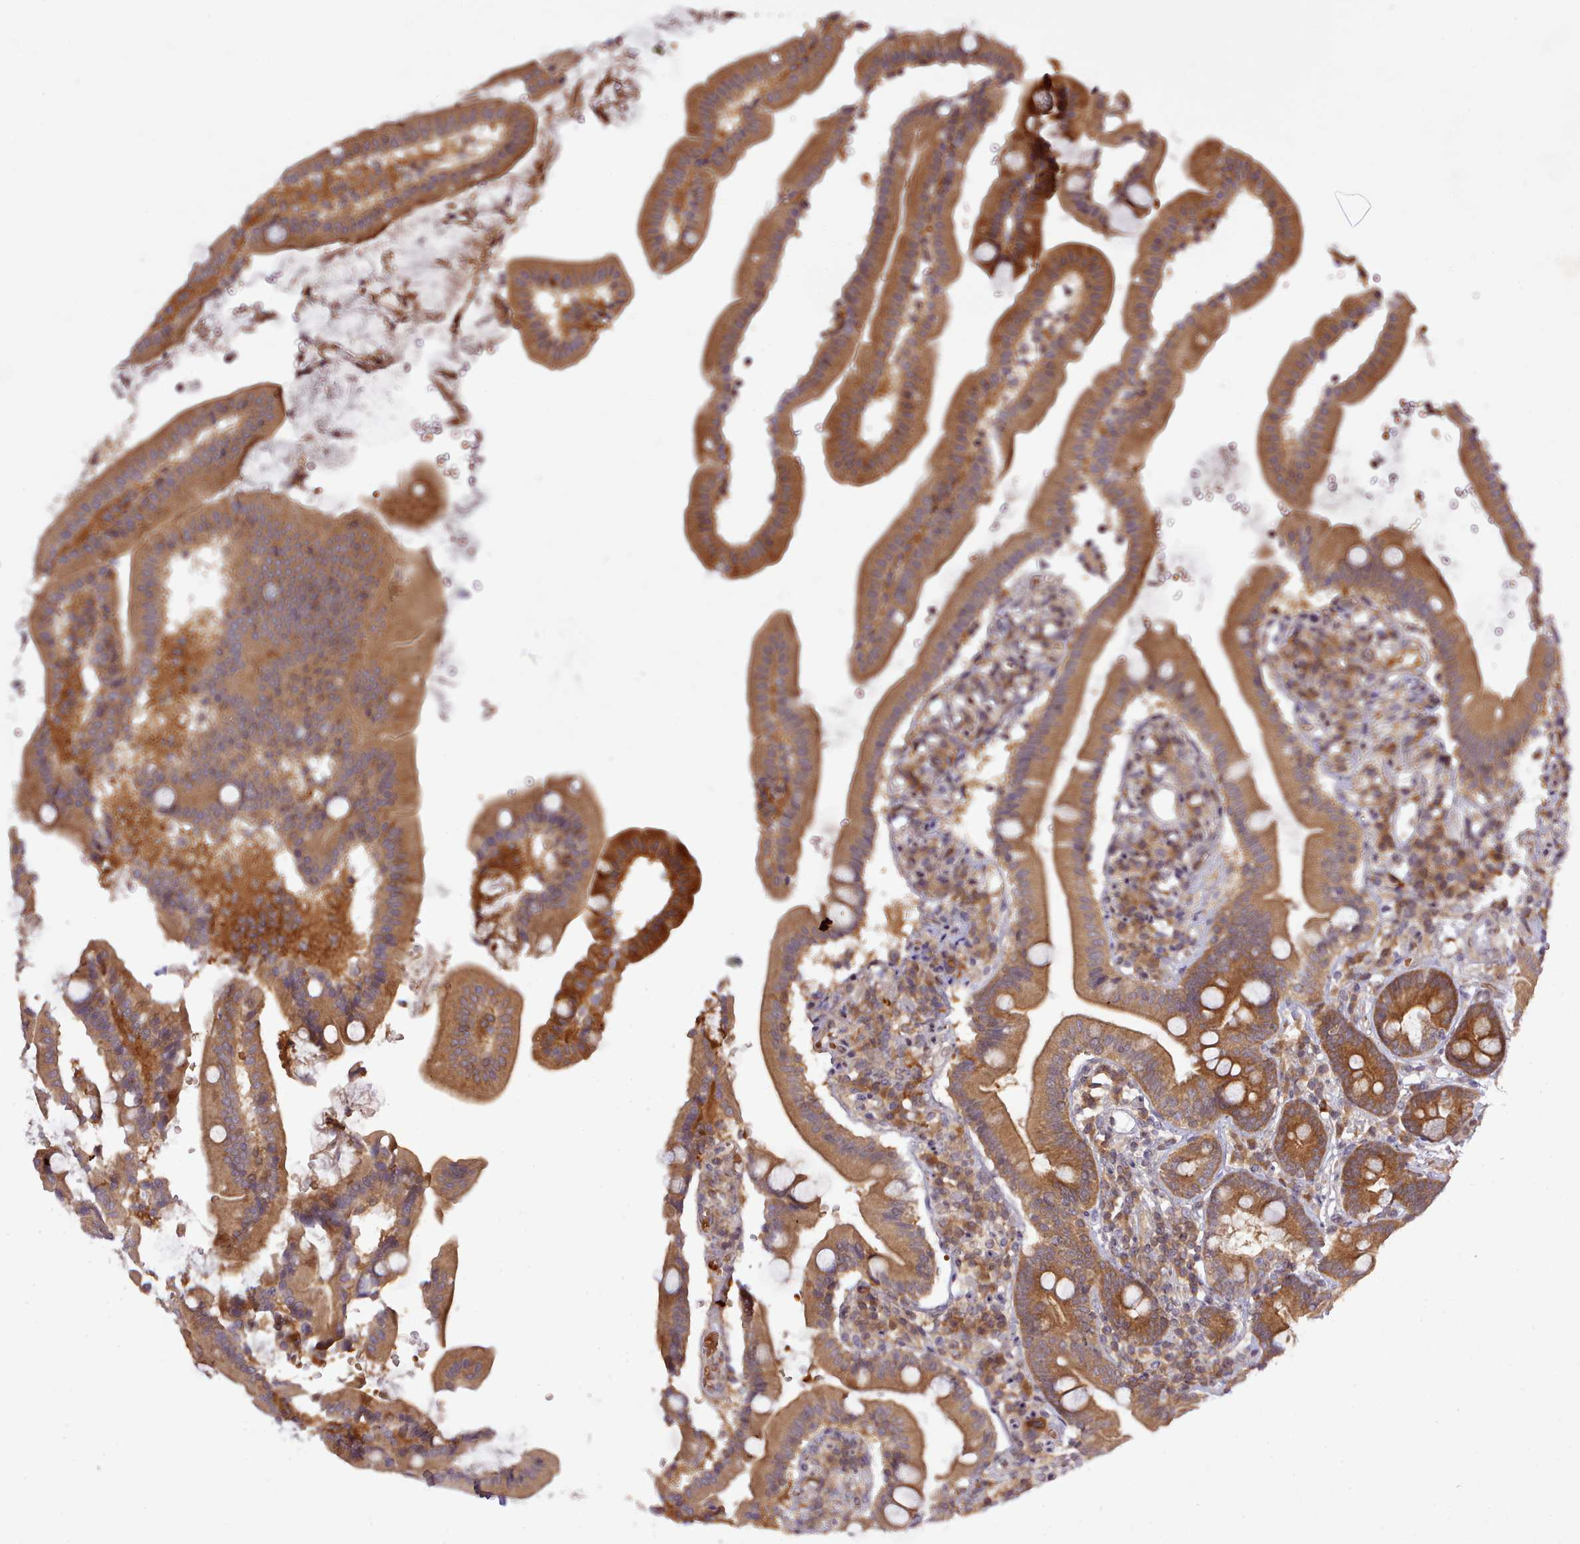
{"staining": {"intensity": "strong", "quantity": ">75%", "location": "cytoplasmic/membranous"}, "tissue": "duodenum", "cell_type": "Glandular cells", "image_type": "normal", "snomed": [{"axis": "morphology", "description": "Normal tissue, NOS"}, {"axis": "topography", "description": "Duodenum"}], "caption": "Duodenum stained with IHC reveals strong cytoplasmic/membranous staining in approximately >75% of glandular cells.", "gene": "UBE2G1", "patient": {"sex": "female", "age": 67}}